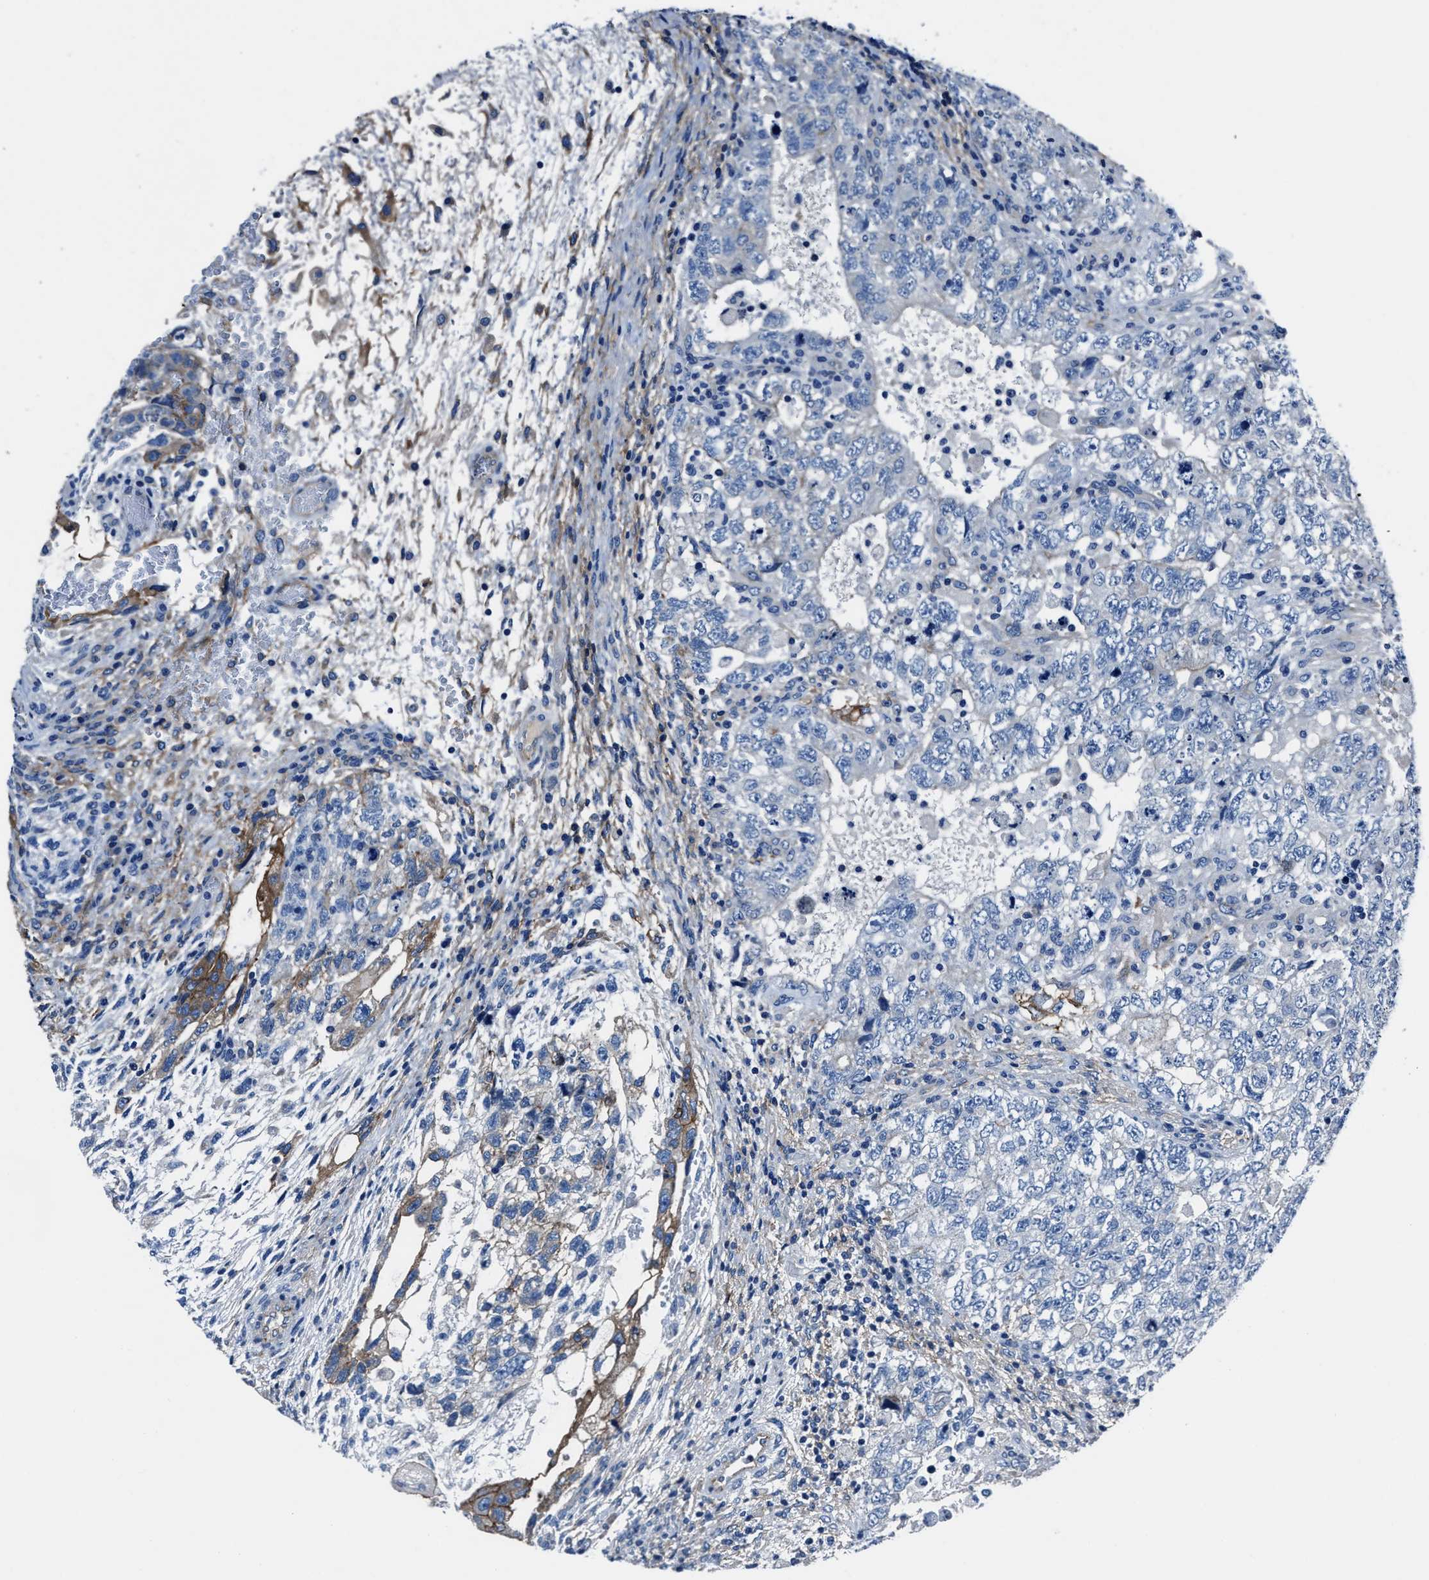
{"staining": {"intensity": "negative", "quantity": "none", "location": "none"}, "tissue": "testis cancer", "cell_type": "Tumor cells", "image_type": "cancer", "snomed": [{"axis": "morphology", "description": "Carcinoma, Embryonal, NOS"}, {"axis": "topography", "description": "Testis"}], "caption": "Testis cancer was stained to show a protein in brown. There is no significant expression in tumor cells.", "gene": "LMO7", "patient": {"sex": "male", "age": 36}}